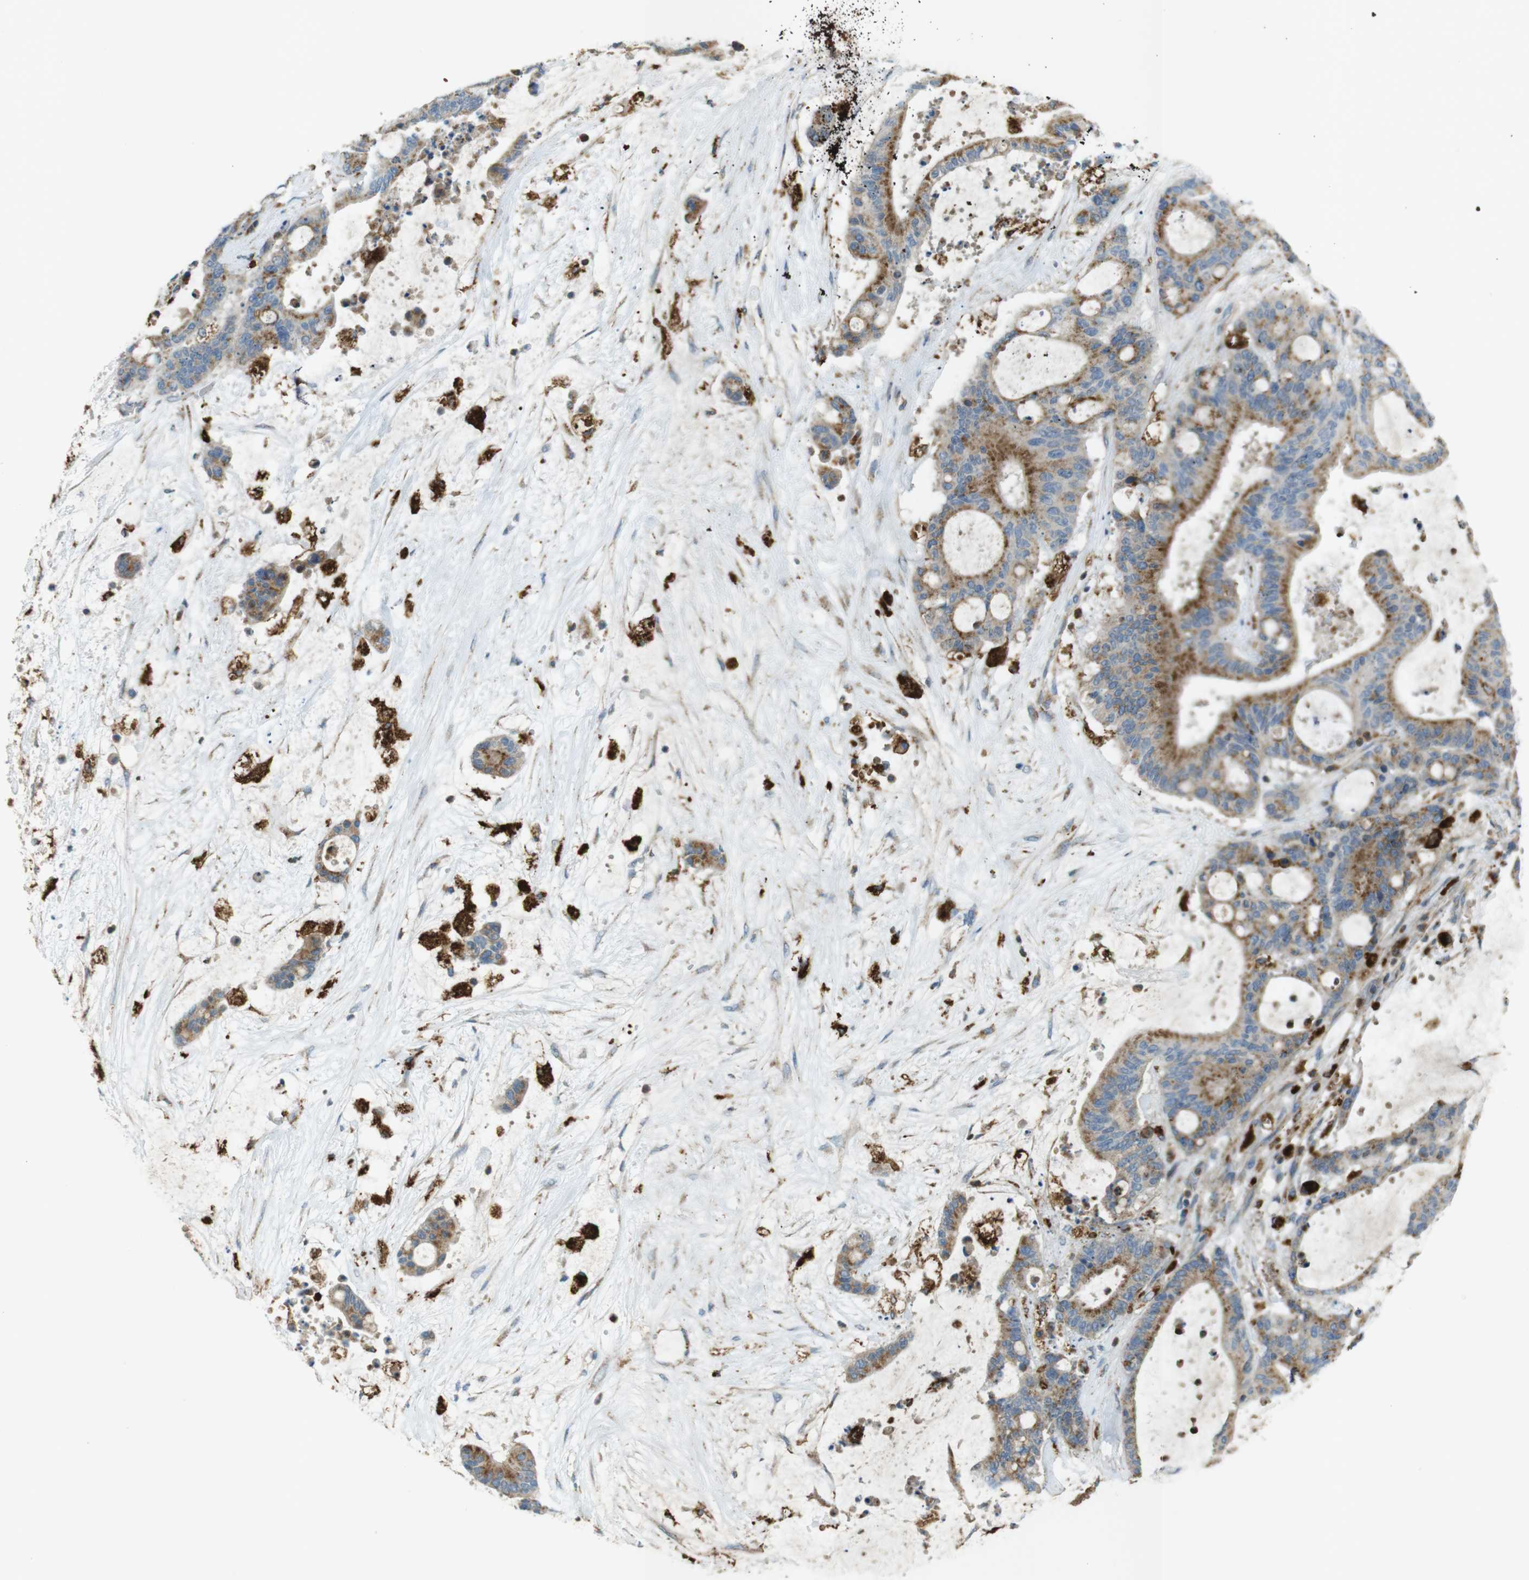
{"staining": {"intensity": "moderate", "quantity": ">75%", "location": "cytoplasmic/membranous"}, "tissue": "liver cancer", "cell_type": "Tumor cells", "image_type": "cancer", "snomed": [{"axis": "morphology", "description": "Cholangiocarcinoma"}, {"axis": "topography", "description": "Liver"}], "caption": "About >75% of tumor cells in human liver cholangiocarcinoma demonstrate moderate cytoplasmic/membranous protein staining as visualized by brown immunohistochemical staining.", "gene": "LAMP1", "patient": {"sex": "female", "age": 73}}